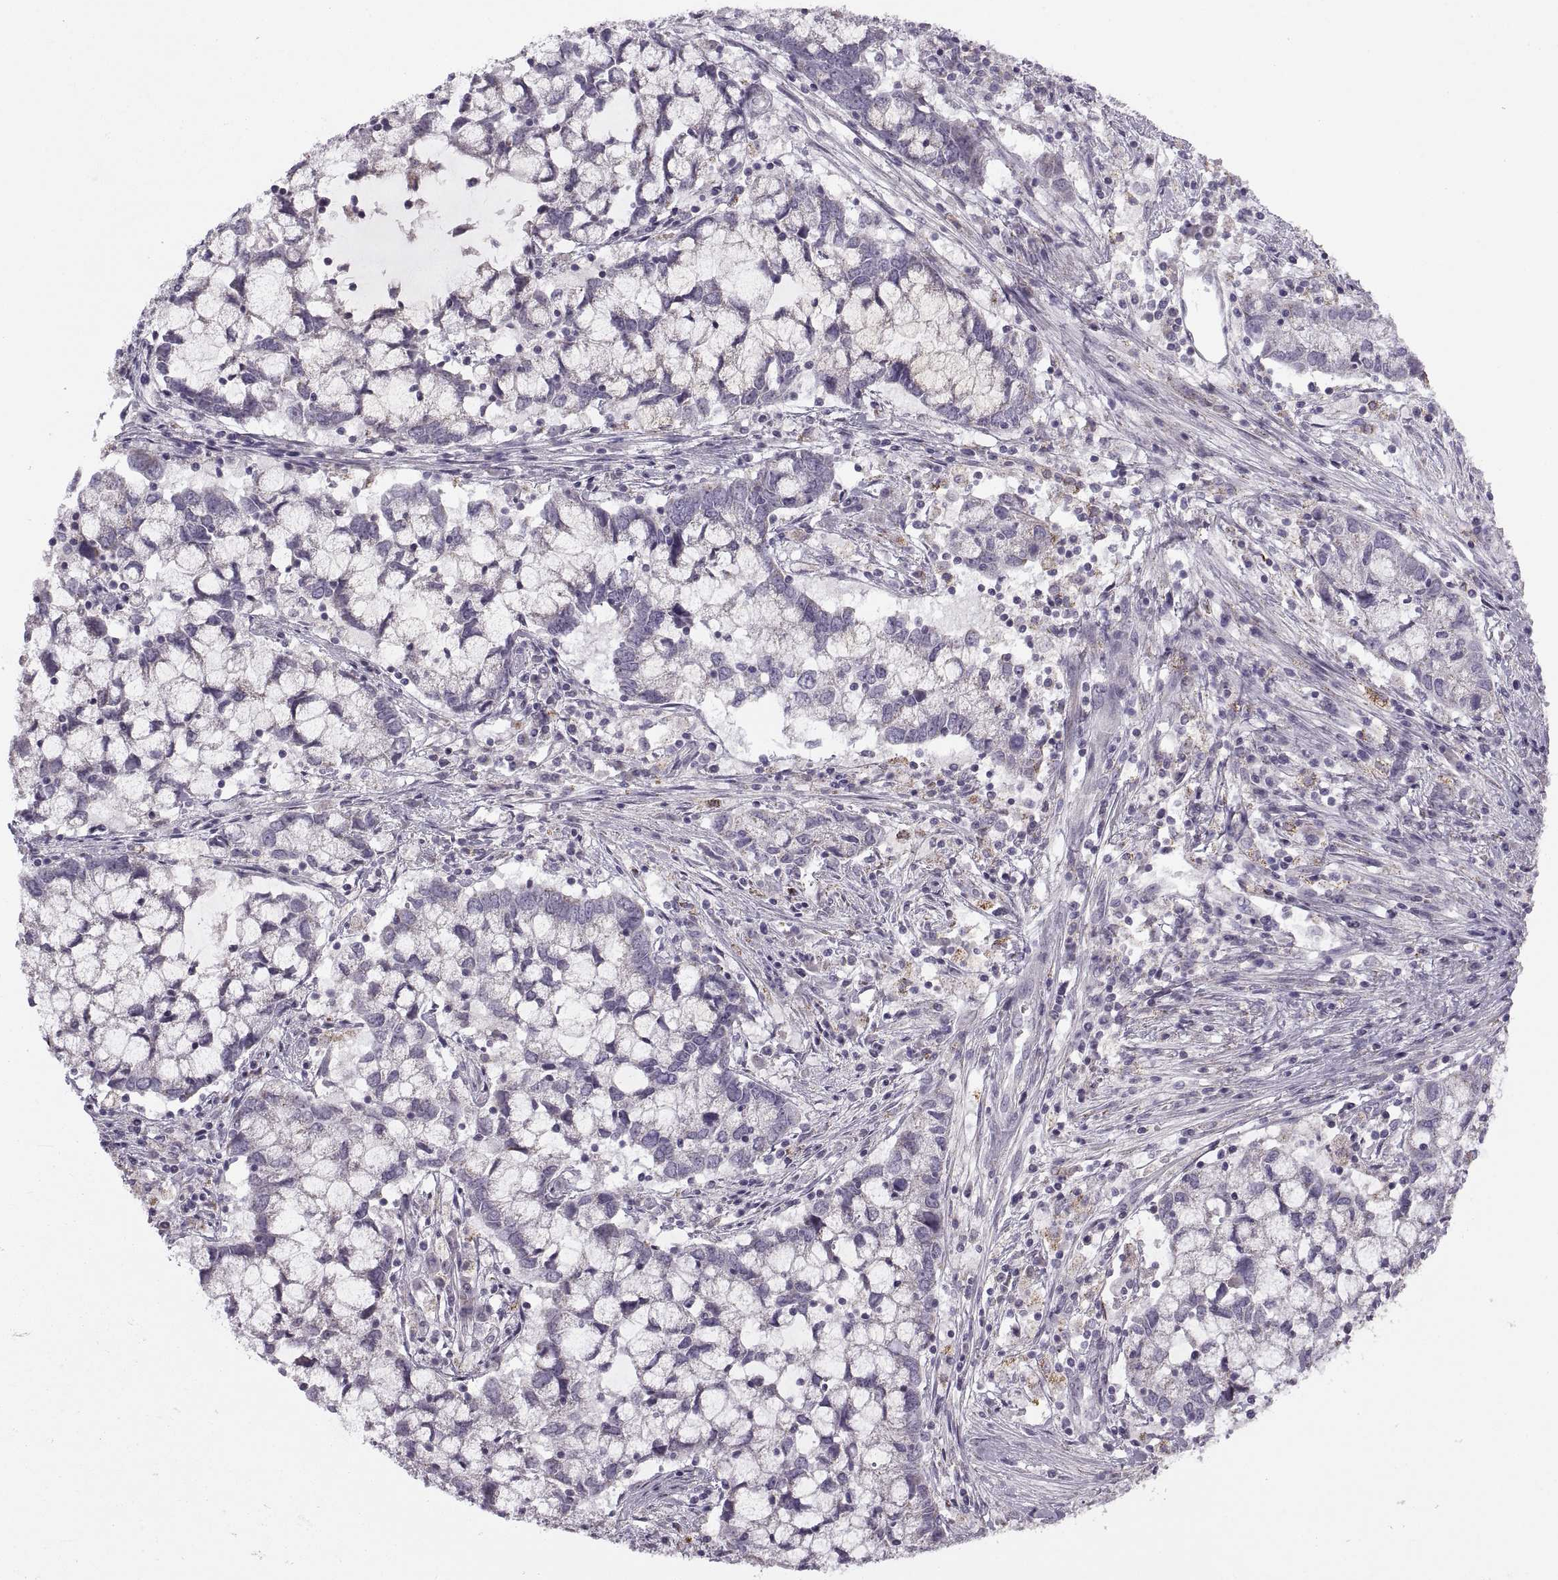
{"staining": {"intensity": "negative", "quantity": "none", "location": "none"}, "tissue": "cervical cancer", "cell_type": "Tumor cells", "image_type": "cancer", "snomed": [{"axis": "morphology", "description": "Adenocarcinoma, NOS"}, {"axis": "topography", "description": "Cervix"}], "caption": "Protein analysis of adenocarcinoma (cervical) displays no significant expression in tumor cells. (Brightfield microscopy of DAB IHC at high magnification).", "gene": "PIERCE1", "patient": {"sex": "female", "age": 40}}